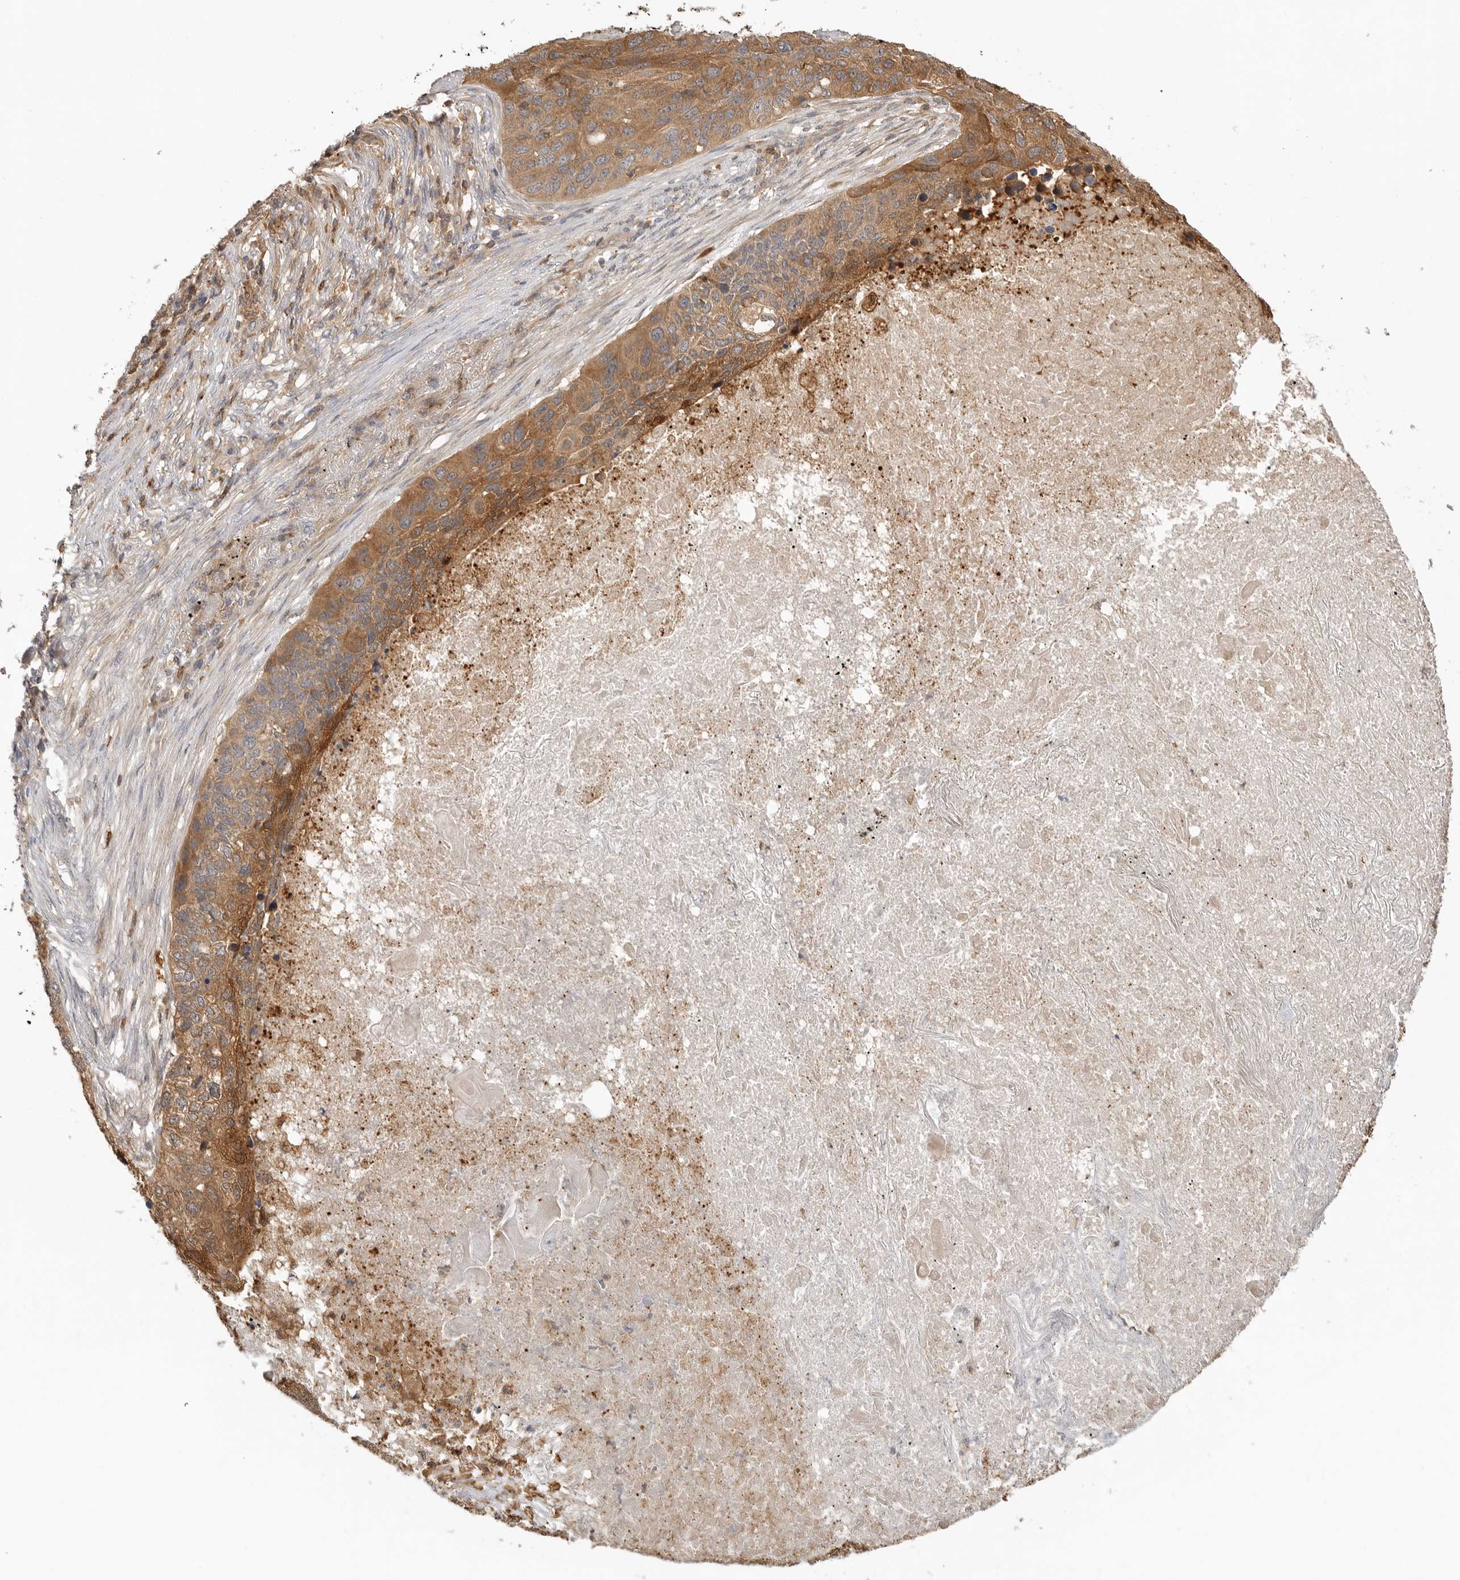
{"staining": {"intensity": "moderate", "quantity": ">75%", "location": "cytoplasmic/membranous"}, "tissue": "lung cancer", "cell_type": "Tumor cells", "image_type": "cancer", "snomed": [{"axis": "morphology", "description": "Squamous cell carcinoma, NOS"}, {"axis": "topography", "description": "Lung"}], "caption": "The photomicrograph shows a brown stain indicating the presence of a protein in the cytoplasmic/membranous of tumor cells in lung squamous cell carcinoma.", "gene": "CLDN12", "patient": {"sex": "female", "age": 63}}